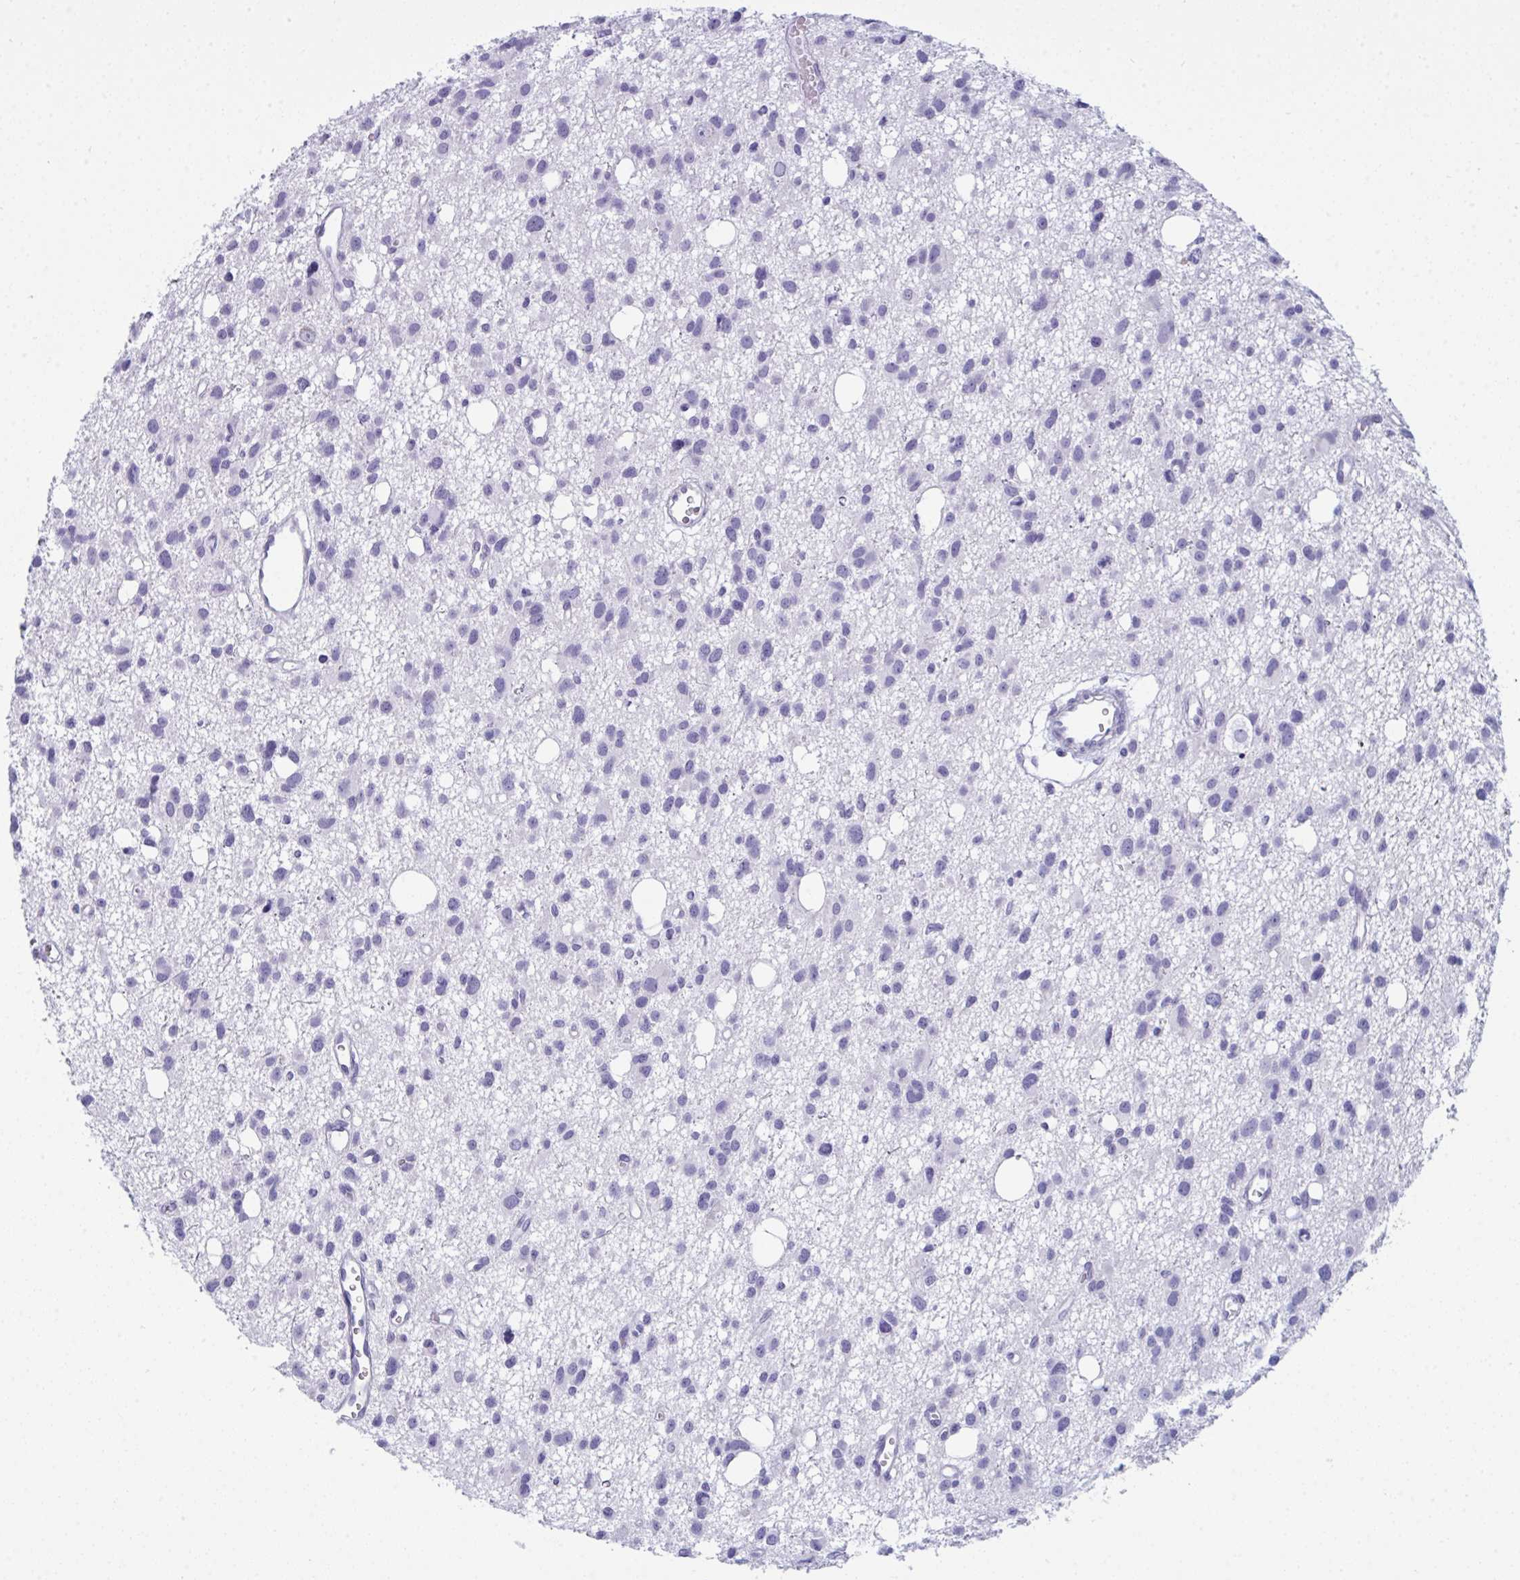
{"staining": {"intensity": "negative", "quantity": "none", "location": "none"}, "tissue": "glioma", "cell_type": "Tumor cells", "image_type": "cancer", "snomed": [{"axis": "morphology", "description": "Glioma, malignant, High grade"}, {"axis": "topography", "description": "Brain"}], "caption": "This is an immunohistochemistry (IHC) image of malignant glioma (high-grade). There is no positivity in tumor cells.", "gene": "PRDM9", "patient": {"sex": "male", "age": 23}}